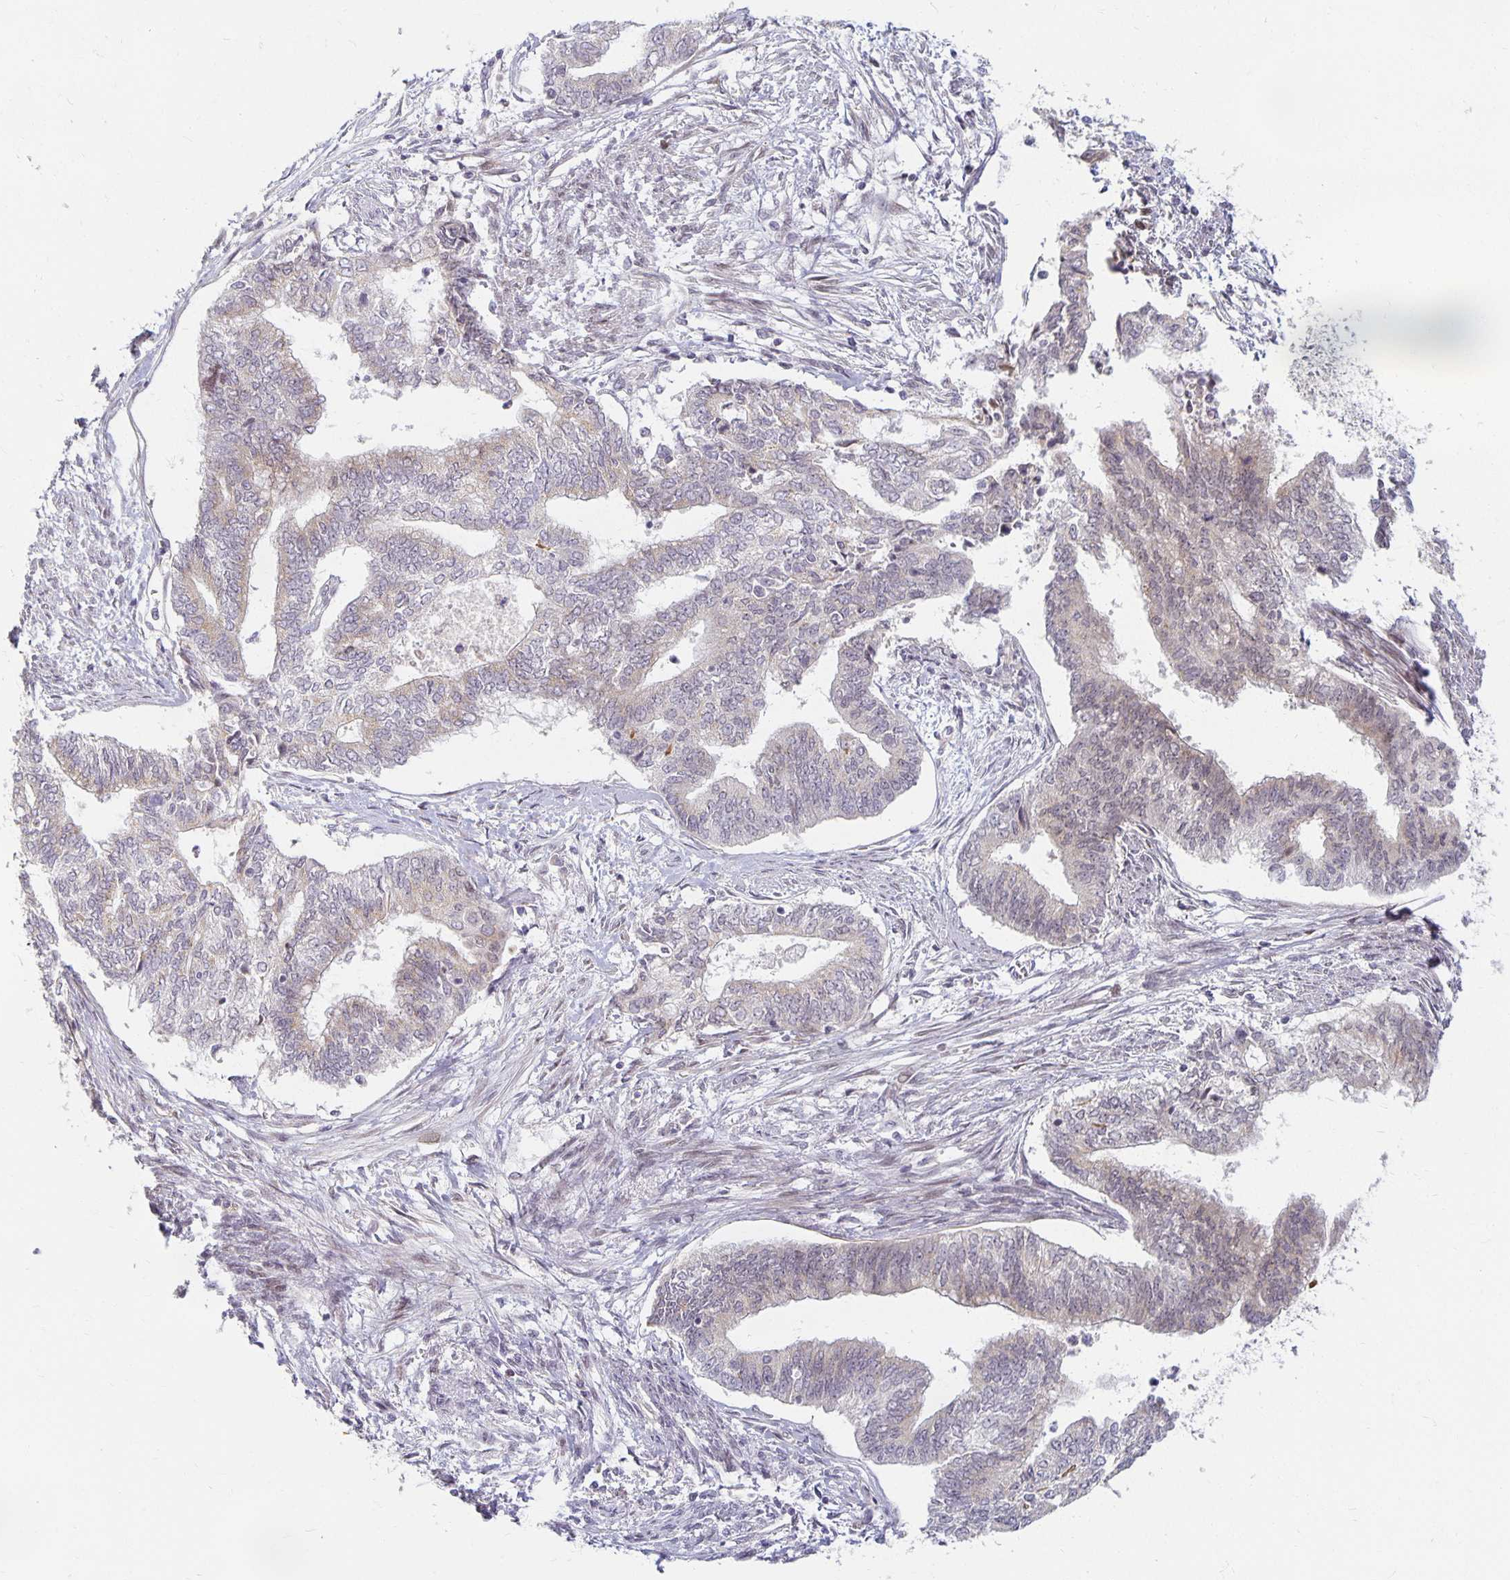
{"staining": {"intensity": "weak", "quantity": "<25%", "location": "cytoplasmic/membranous"}, "tissue": "endometrial cancer", "cell_type": "Tumor cells", "image_type": "cancer", "snomed": [{"axis": "morphology", "description": "Adenocarcinoma, NOS"}, {"axis": "topography", "description": "Endometrium"}], "caption": "This is a photomicrograph of immunohistochemistry (IHC) staining of endometrial cancer, which shows no expression in tumor cells.", "gene": "EHF", "patient": {"sex": "female", "age": 65}}